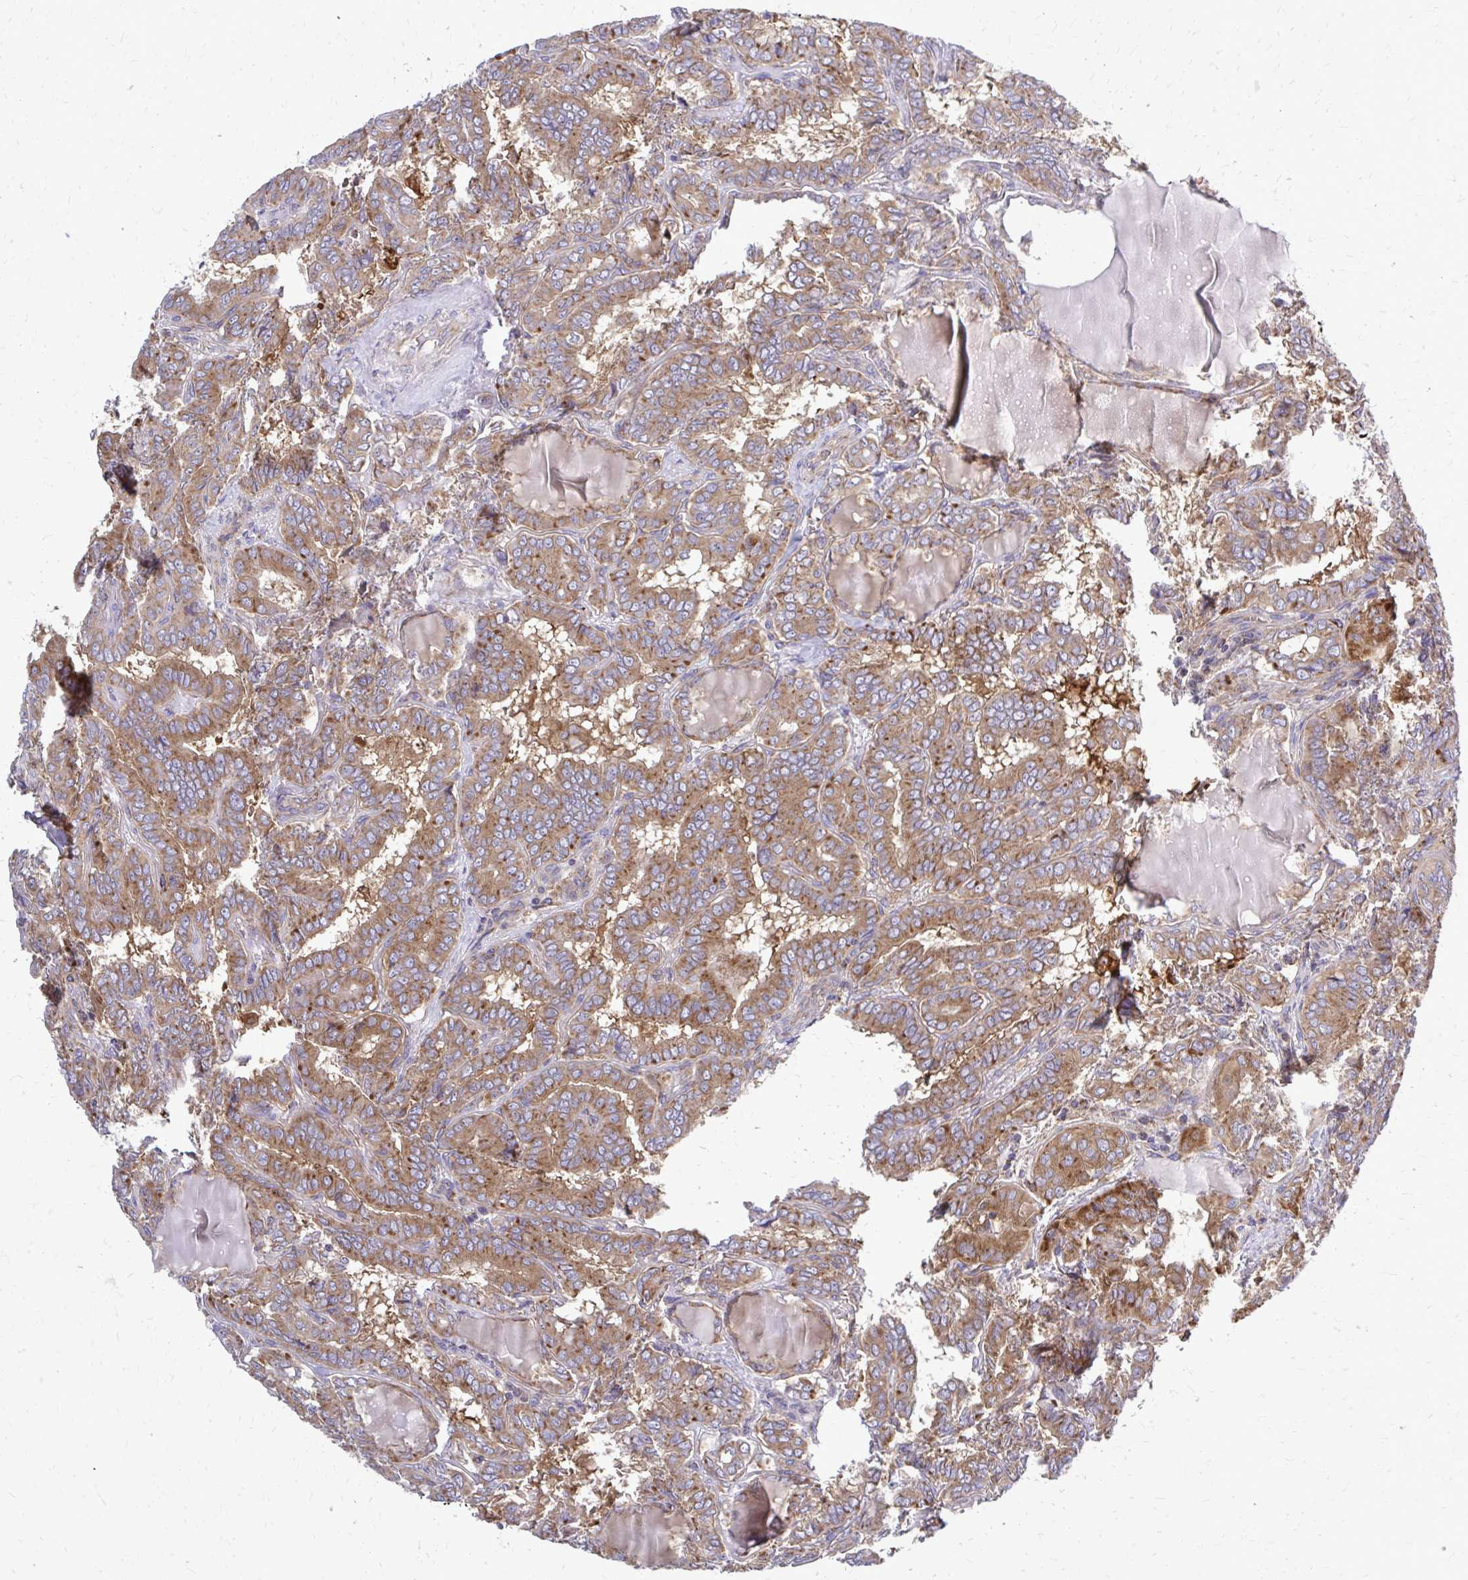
{"staining": {"intensity": "moderate", "quantity": ">75%", "location": "cytoplasmic/membranous"}, "tissue": "thyroid cancer", "cell_type": "Tumor cells", "image_type": "cancer", "snomed": [{"axis": "morphology", "description": "Papillary adenocarcinoma, NOS"}, {"axis": "topography", "description": "Thyroid gland"}], "caption": "This photomicrograph reveals immunohistochemistry (IHC) staining of human thyroid papillary adenocarcinoma, with medium moderate cytoplasmic/membranous staining in about >75% of tumor cells.", "gene": "PDK4", "patient": {"sex": "female", "age": 46}}